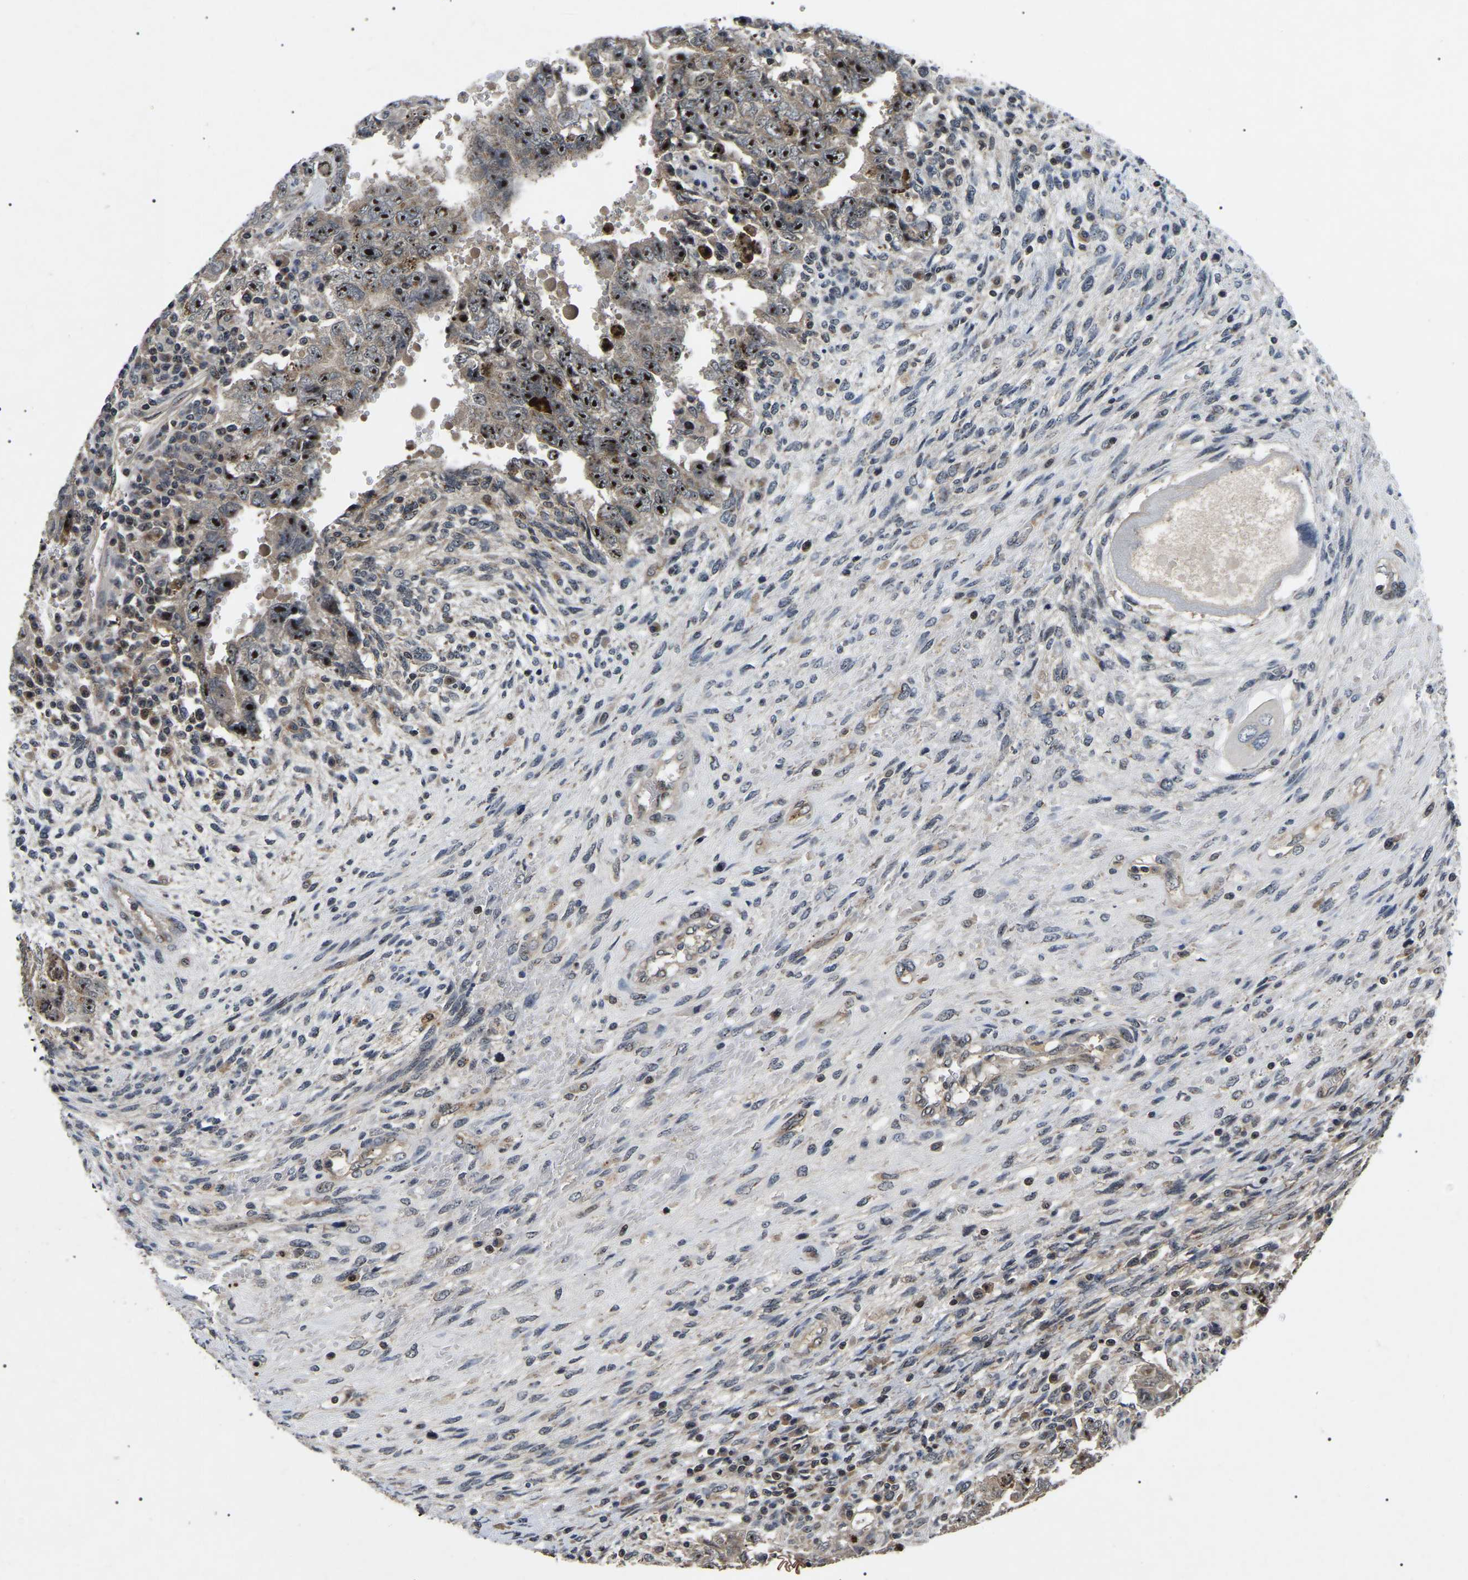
{"staining": {"intensity": "strong", "quantity": ">75%", "location": "cytoplasmic/membranous,nuclear"}, "tissue": "testis cancer", "cell_type": "Tumor cells", "image_type": "cancer", "snomed": [{"axis": "morphology", "description": "Carcinoma, Embryonal, NOS"}, {"axis": "topography", "description": "Testis"}], "caption": "Immunohistochemical staining of embryonal carcinoma (testis) shows high levels of strong cytoplasmic/membranous and nuclear expression in about >75% of tumor cells. The protein of interest is shown in brown color, while the nuclei are stained blue.", "gene": "RBM28", "patient": {"sex": "male", "age": 26}}